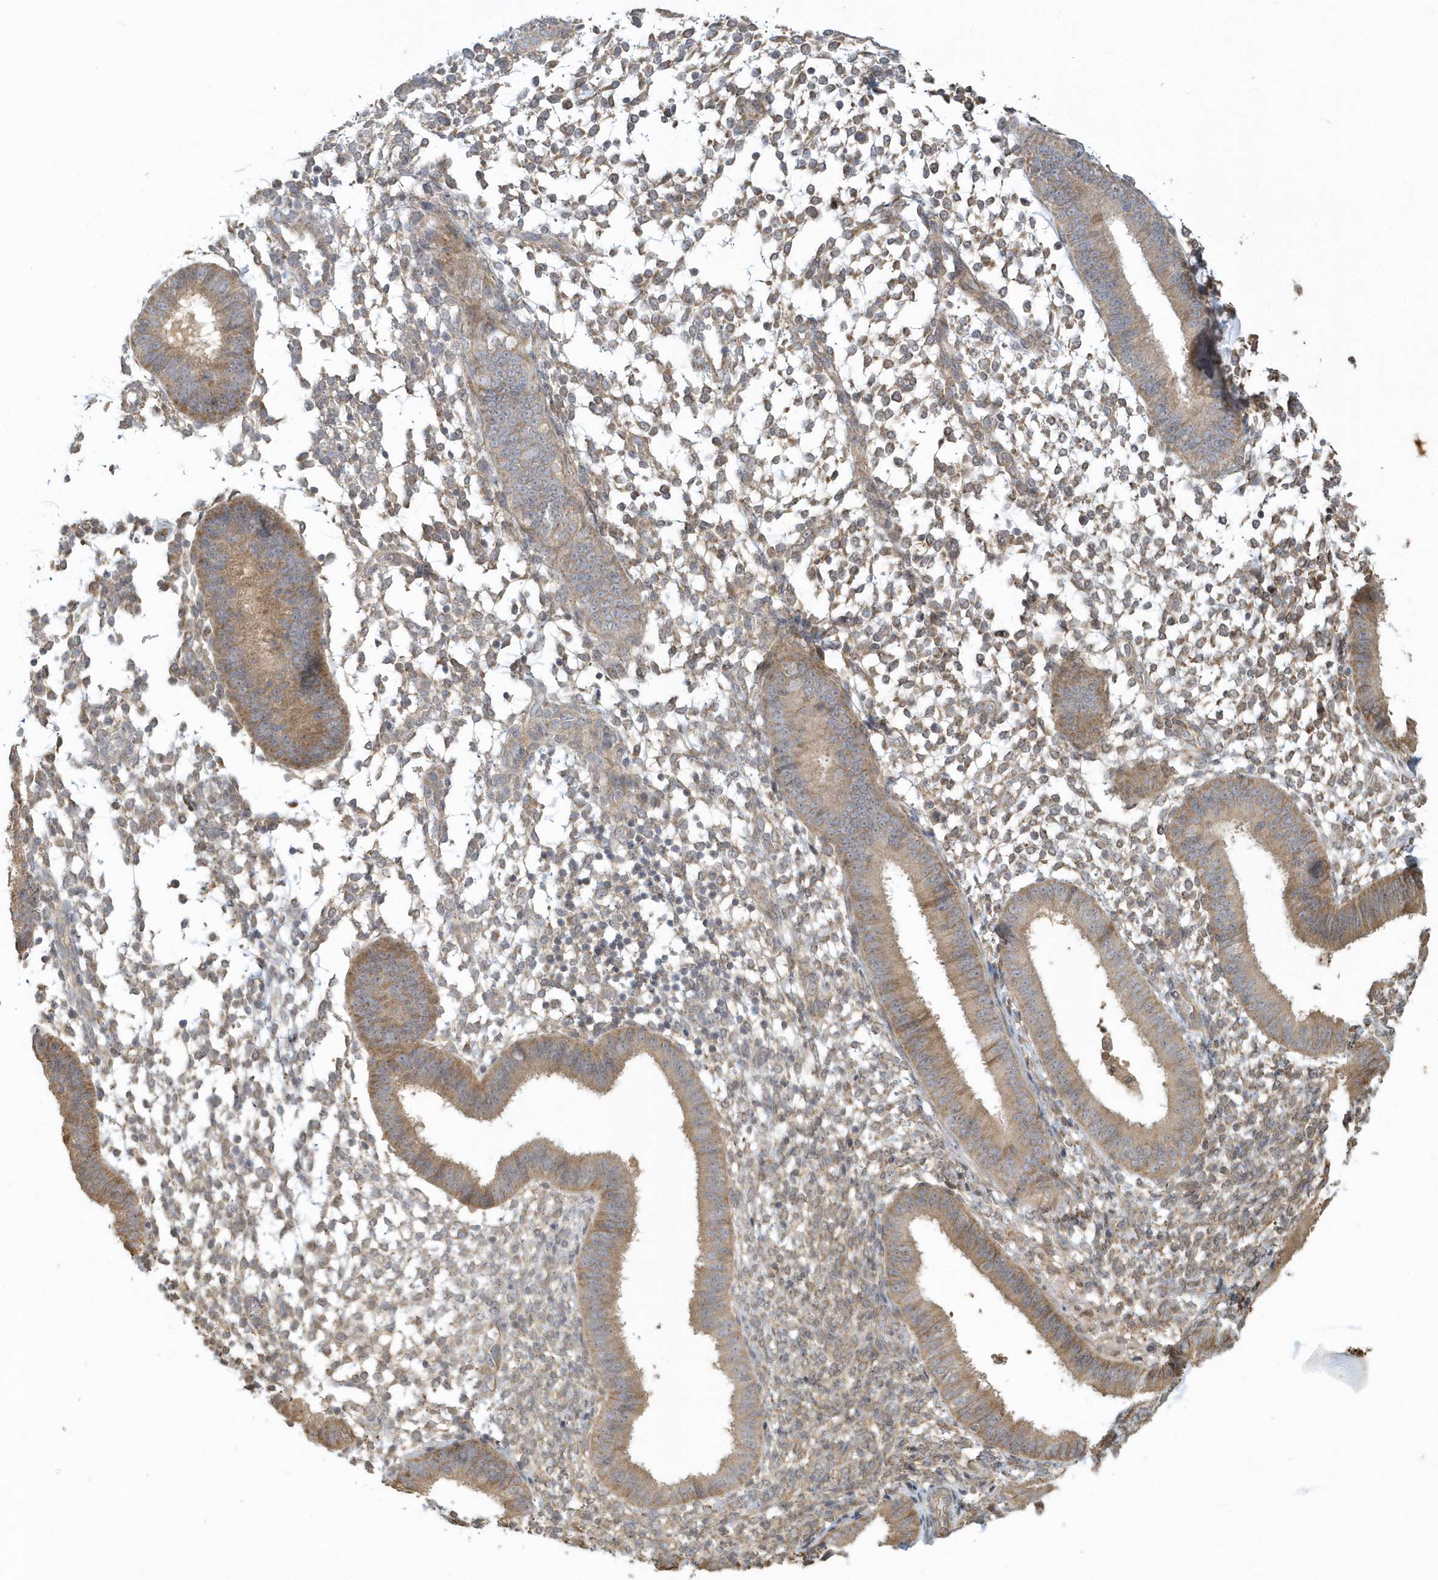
{"staining": {"intensity": "moderate", "quantity": "25%-75%", "location": "cytoplasmic/membranous"}, "tissue": "endometrium", "cell_type": "Cells in endometrial stroma", "image_type": "normal", "snomed": [{"axis": "morphology", "description": "Normal tissue, NOS"}, {"axis": "topography", "description": "Uterus"}, {"axis": "topography", "description": "Endometrium"}], "caption": "Moderate cytoplasmic/membranous expression is identified in about 25%-75% of cells in endometrial stroma in benign endometrium.", "gene": "THG1L", "patient": {"sex": "female", "age": 48}}